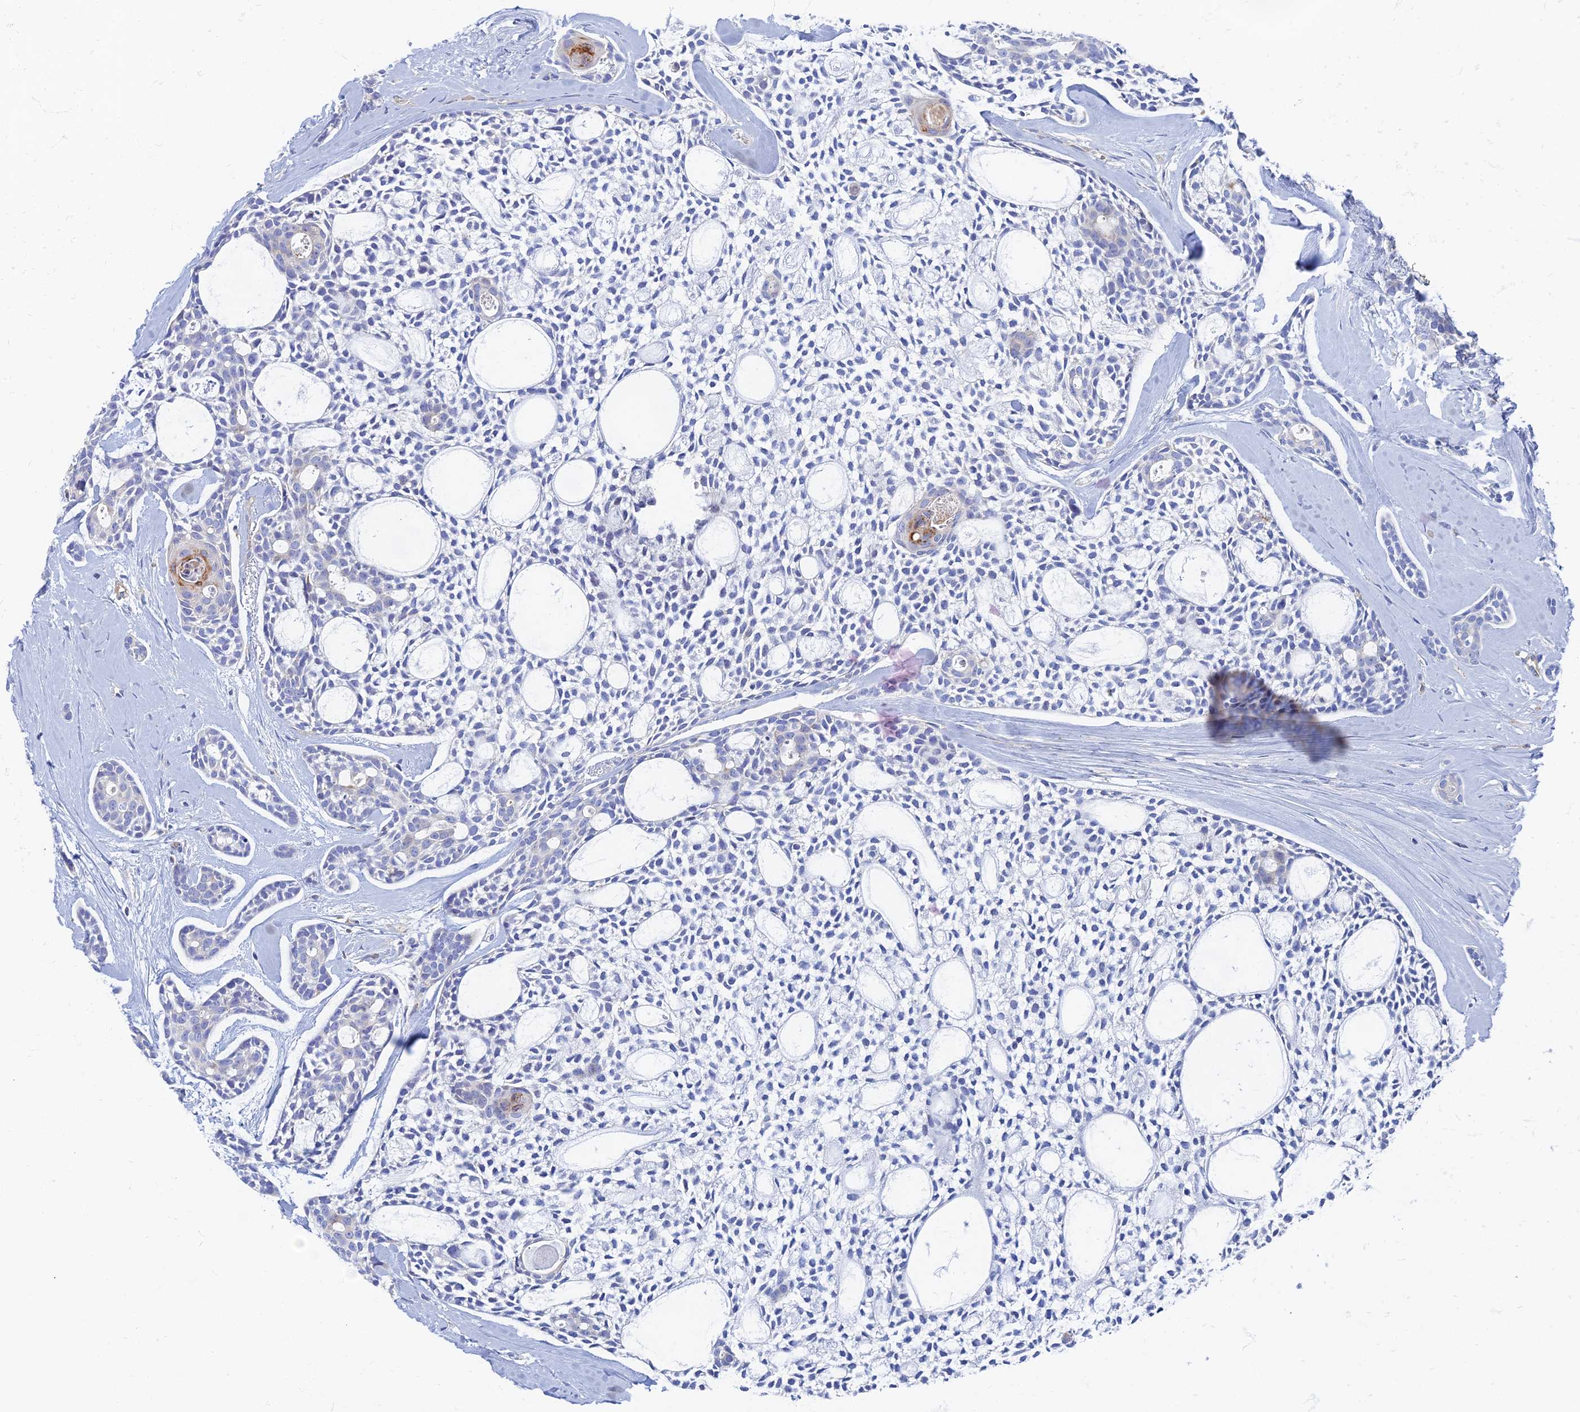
{"staining": {"intensity": "negative", "quantity": "none", "location": "none"}, "tissue": "head and neck cancer", "cell_type": "Tumor cells", "image_type": "cancer", "snomed": [{"axis": "morphology", "description": "Adenocarcinoma, NOS"}, {"axis": "topography", "description": "Subcutis"}, {"axis": "topography", "description": "Head-Neck"}], "caption": "Immunohistochemistry (IHC) photomicrograph of neoplastic tissue: human adenocarcinoma (head and neck) stained with DAB (3,3'-diaminobenzidine) displays no significant protein expression in tumor cells. The staining was performed using DAB to visualize the protein expression in brown, while the nuclei were stained in blue with hematoxylin (Magnification: 20x).", "gene": "TMEM44", "patient": {"sex": "female", "age": 73}}